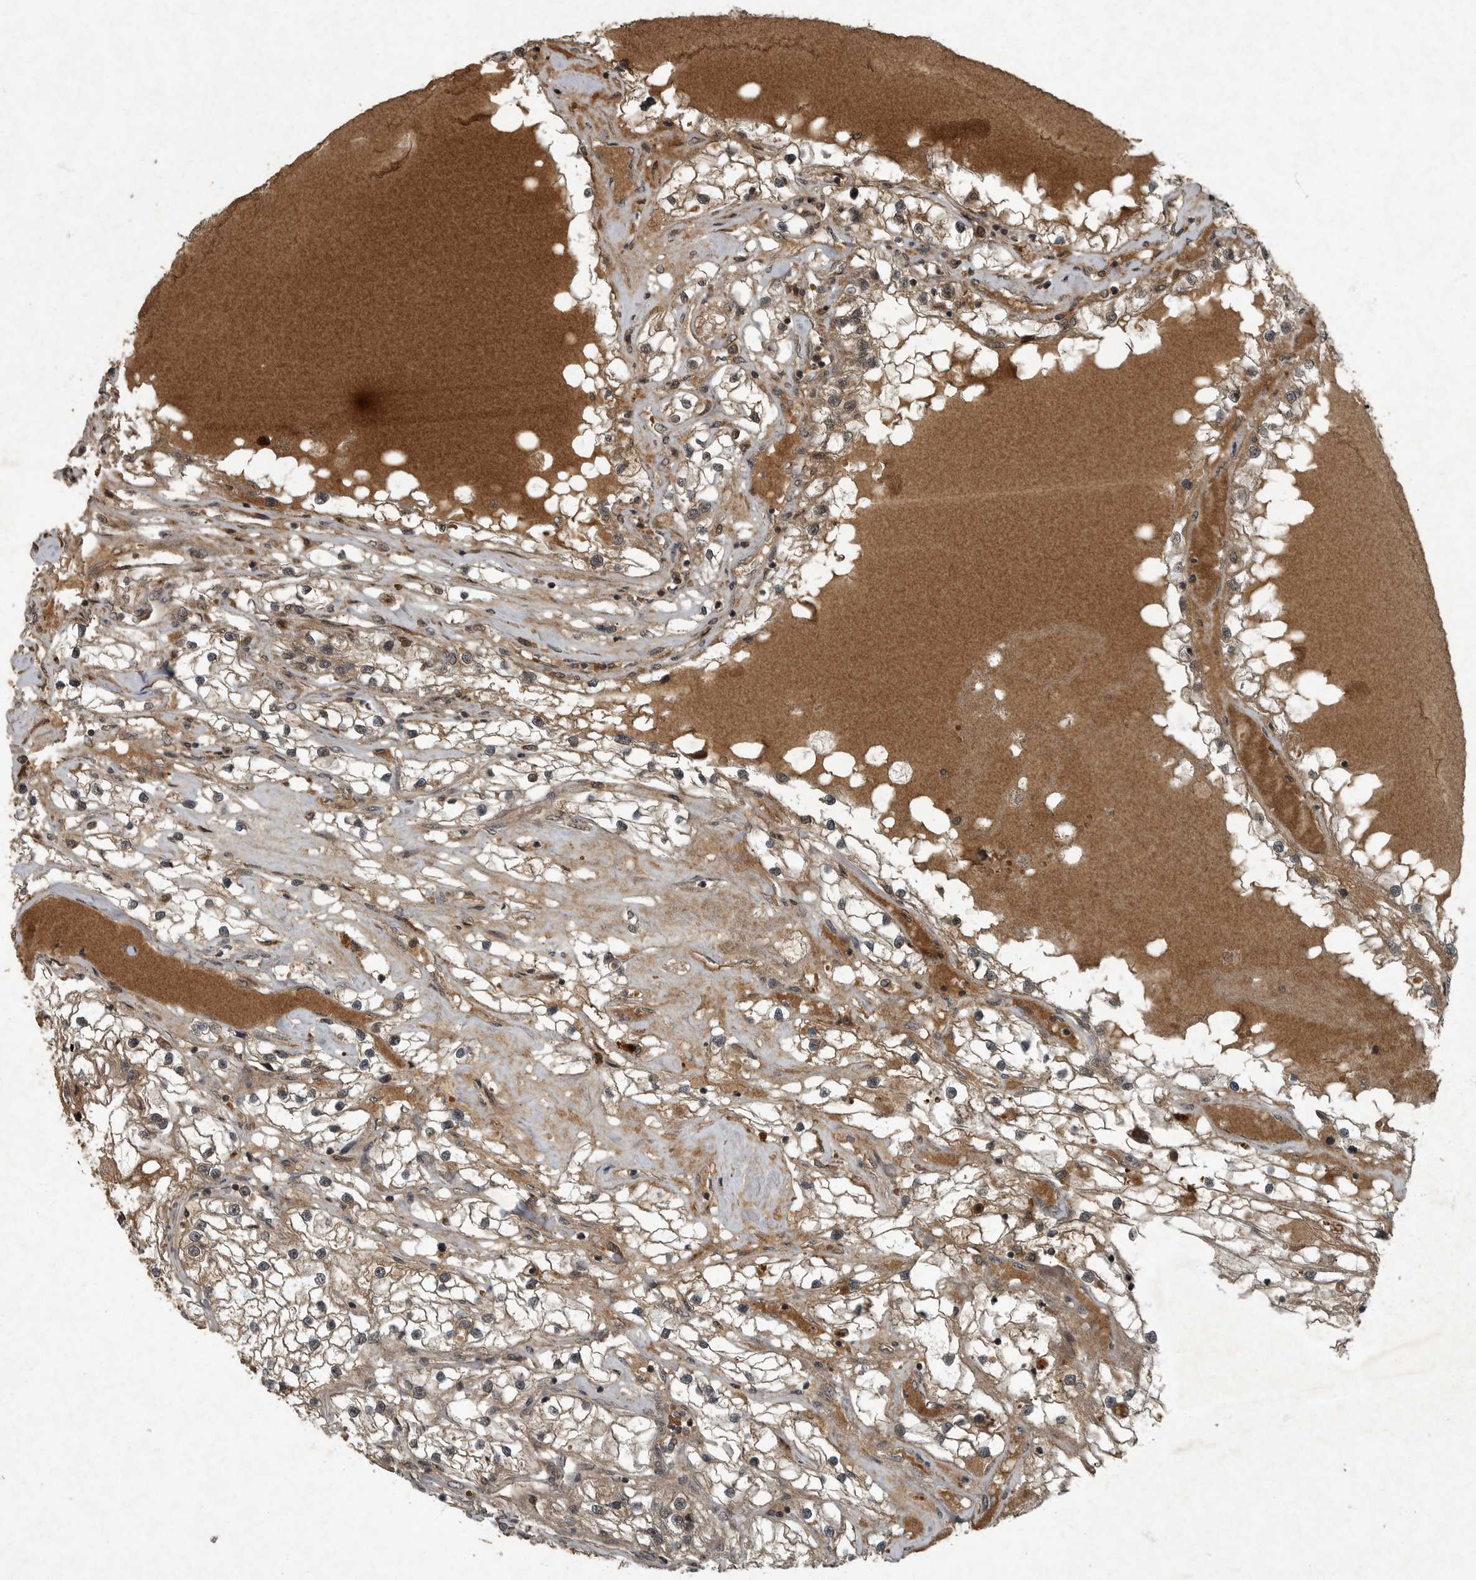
{"staining": {"intensity": "moderate", "quantity": "<25%", "location": "cytoplasmic/membranous"}, "tissue": "renal cancer", "cell_type": "Tumor cells", "image_type": "cancer", "snomed": [{"axis": "morphology", "description": "Adenocarcinoma, NOS"}, {"axis": "topography", "description": "Kidney"}], "caption": "A micrograph of human renal adenocarcinoma stained for a protein reveals moderate cytoplasmic/membranous brown staining in tumor cells.", "gene": "FOXO1", "patient": {"sex": "male", "age": 68}}